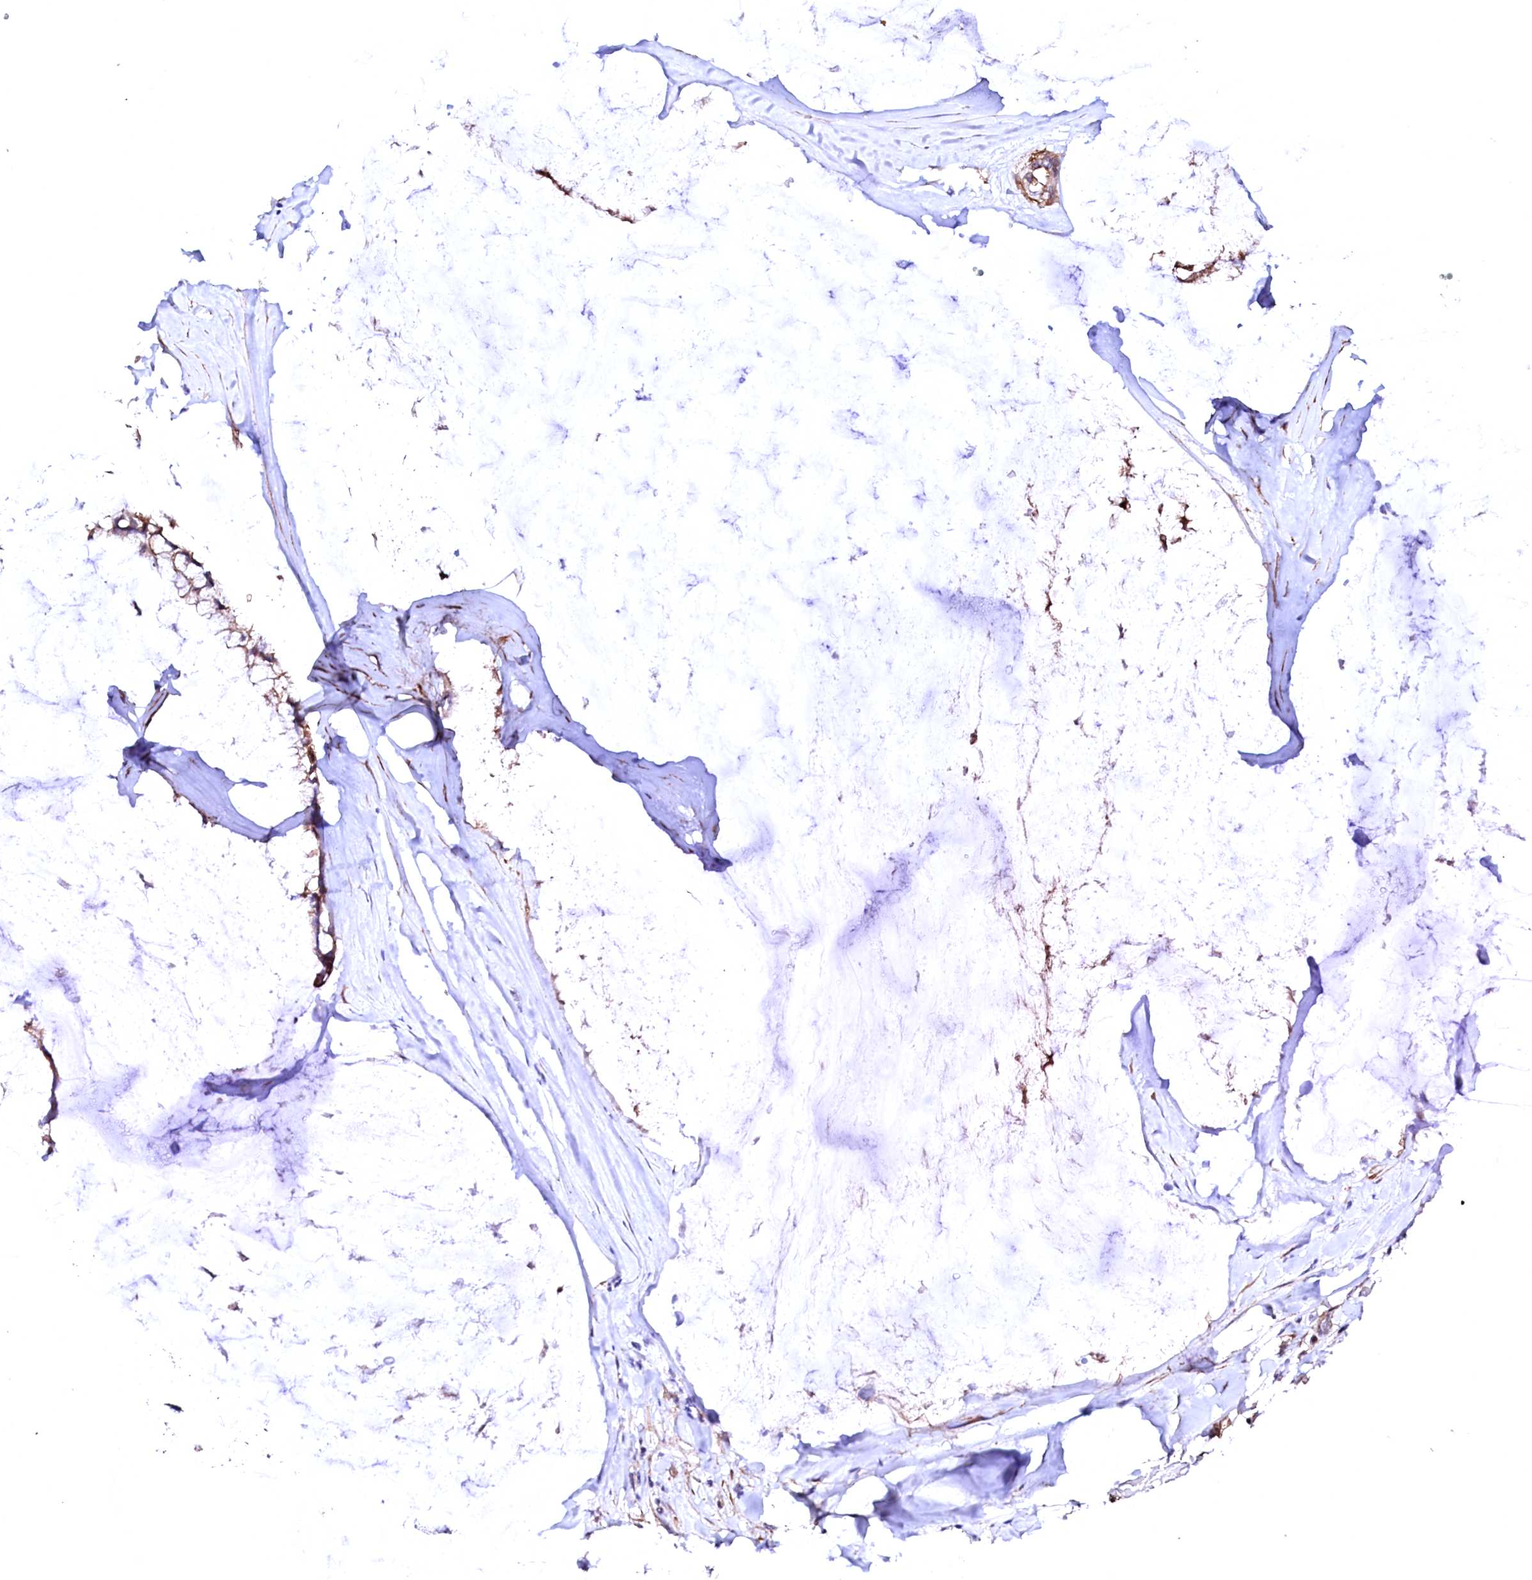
{"staining": {"intensity": "moderate", "quantity": ">75%", "location": "cytoplasmic/membranous"}, "tissue": "ovarian cancer", "cell_type": "Tumor cells", "image_type": "cancer", "snomed": [{"axis": "morphology", "description": "Cystadenocarcinoma, mucinous, NOS"}, {"axis": "topography", "description": "Ovary"}], "caption": "Moderate cytoplasmic/membranous protein positivity is seen in approximately >75% of tumor cells in mucinous cystadenocarcinoma (ovarian). (brown staining indicates protein expression, while blue staining denotes nuclei).", "gene": "GPR176", "patient": {"sex": "female", "age": 39}}